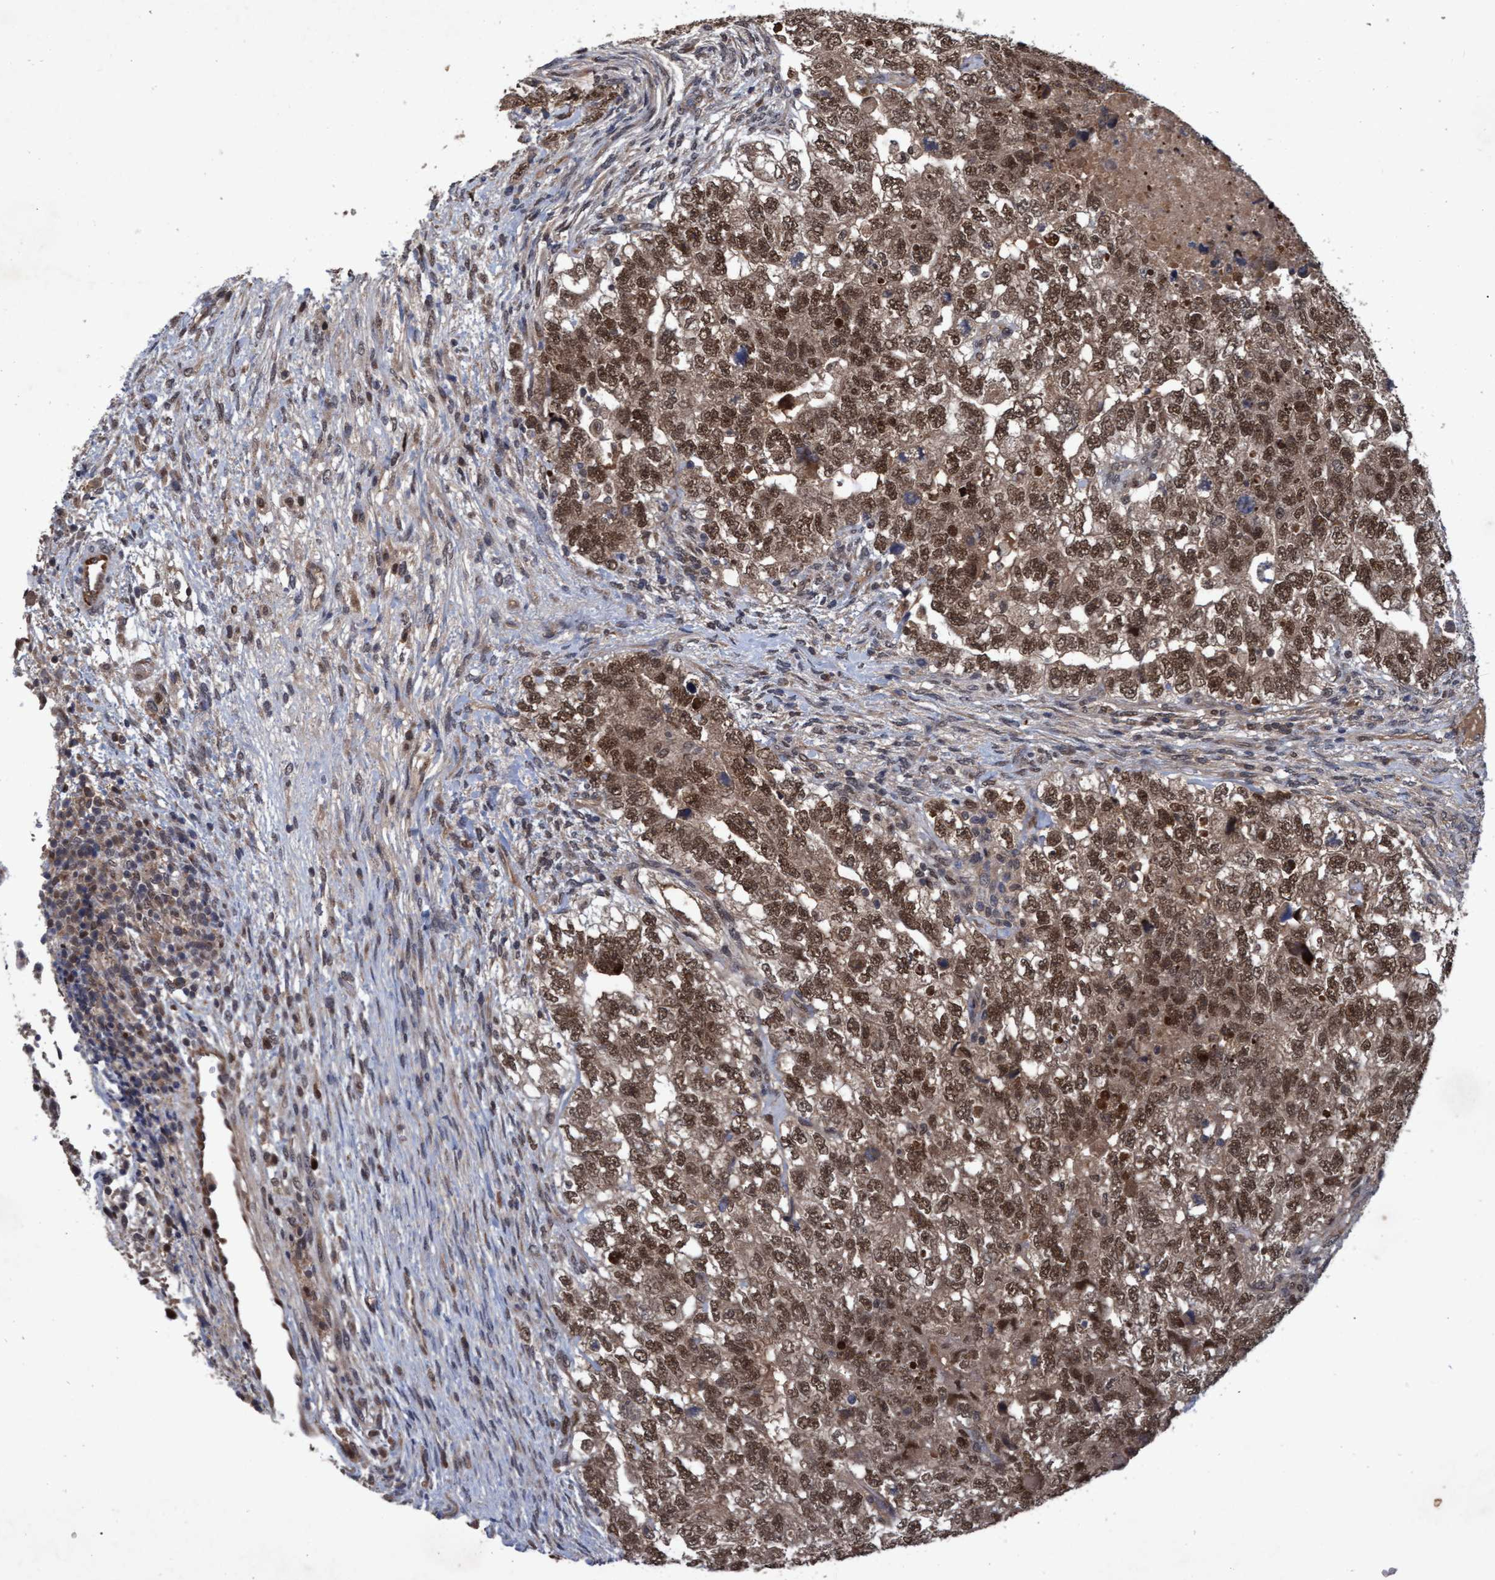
{"staining": {"intensity": "strong", "quantity": ">75%", "location": "cytoplasmic/membranous,nuclear"}, "tissue": "testis cancer", "cell_type": "Tumor cells", "image_type": "cancer", "snomed": [{"axis": "morphology", "description": "Carcinoma, Embryonal, NOS"}, {"axis": "topography", "description": "Testis"}], "caption": "Human testis embryonal carcinoma stained with a protein marker demonstrates strong staining in tumor cells.", "gene": "PSMB6", "patient": {"sex": "male", "age": 36}}